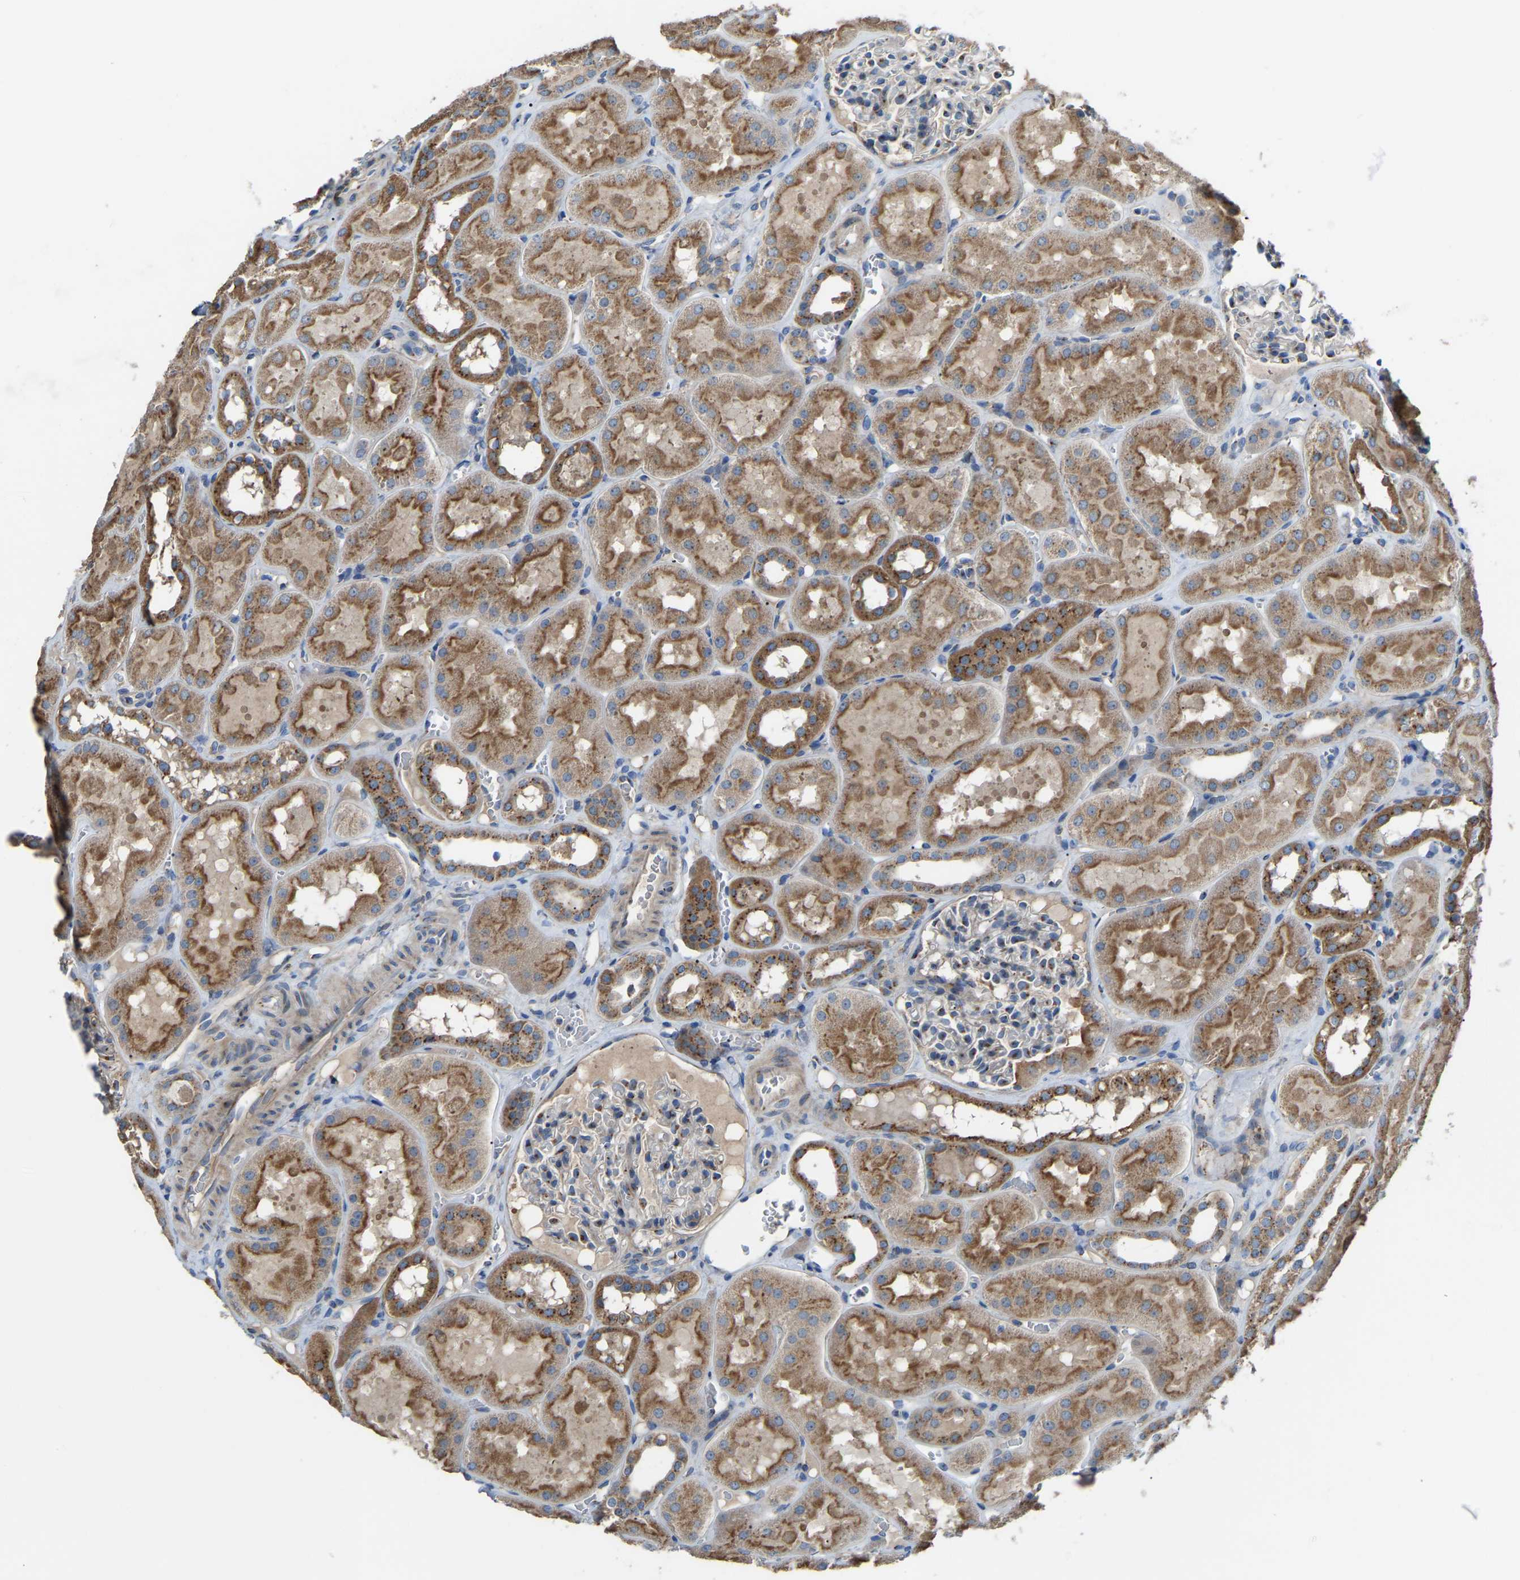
{"staining": {"intensity": "weak", "quantity": "25%-75%", "location": "cytoplasmic/membranous"}, "tissue": "kidney", "cell_type": "Cells in glomeruli", "image_type": "normal", "snomed": [{"axis": "morphology", "description": "Normal tissue, NOS"}, {"axis": "topography", "description": "Kidney"}, {"axis": "topography", "description": "Urinary bladder"}], "caption": "DAB immunohistochemical staining of unremarkable human kidney displays weak cytoplasmic/membranous protein positivity in about 25%-75% of cells in glomeruli. (Stains: DAB in brown, nuclei in blue, Microscopy: brightfield microscopy at high magnification).", "gene": "CANT1", "patient": {"sex": "male", "age": 16}}